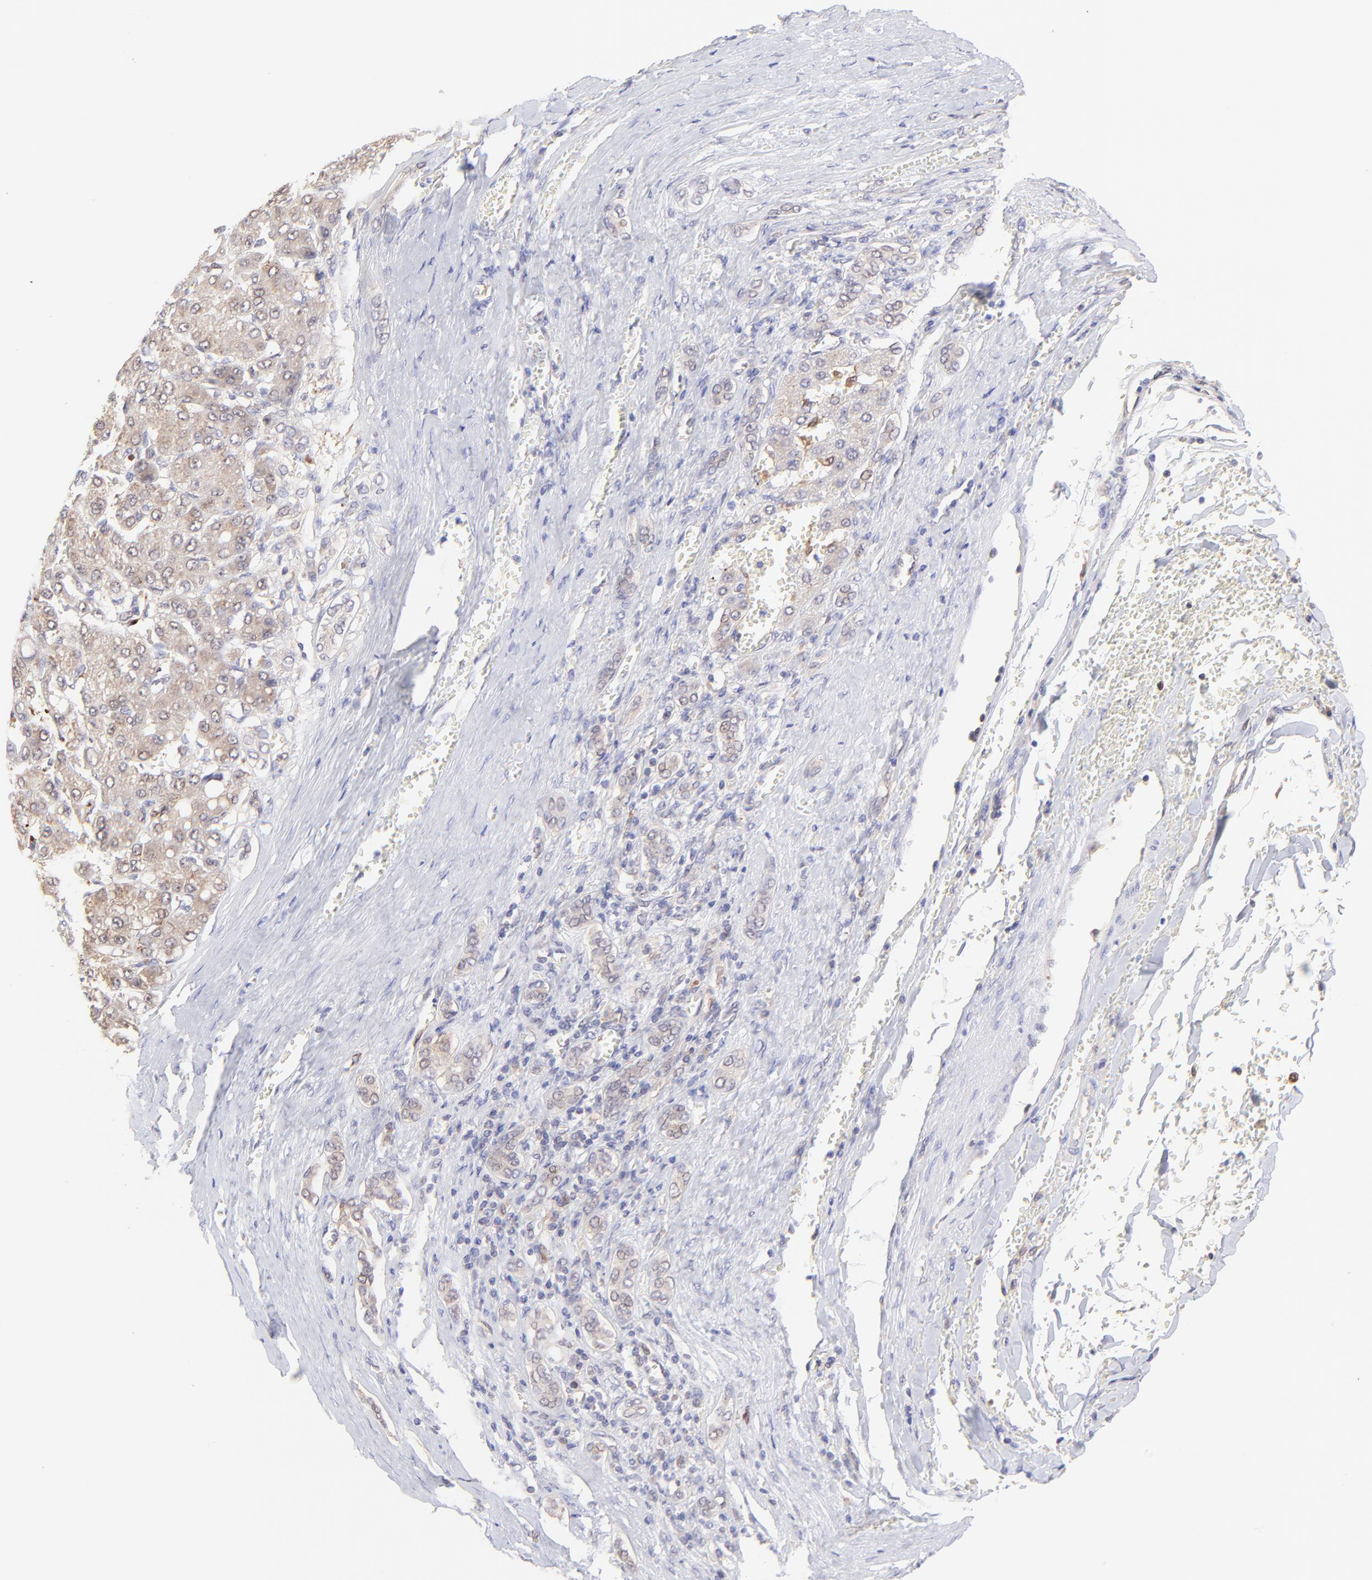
{"staining": {"intensity": "weak", "quantity": ">75%", "location": "cytoplasmic/membranous"}, "tissue": "liver cancer", "cell_type": "Tumor cells", "image_type": "cancer", "snomed": [{"axis": "morphology", "description": "Carcinoma, Hepatocellular, NOS"}, {"axis": "topography", "description": "Liver"}], "caption": "Protein analysis of liver hepatocellular carcinoma tissue shows weak cytoplasmic/membranous positivity in approximately >75% of tumor cells. Using DAB (3,3'-diaminobenzidine) (brown) and hematoxylin (blue) stains, captured at high magnification using brightfield microscopy.", "gene": "HYAL1", "patient": {"sex": "male", "age": 69}}